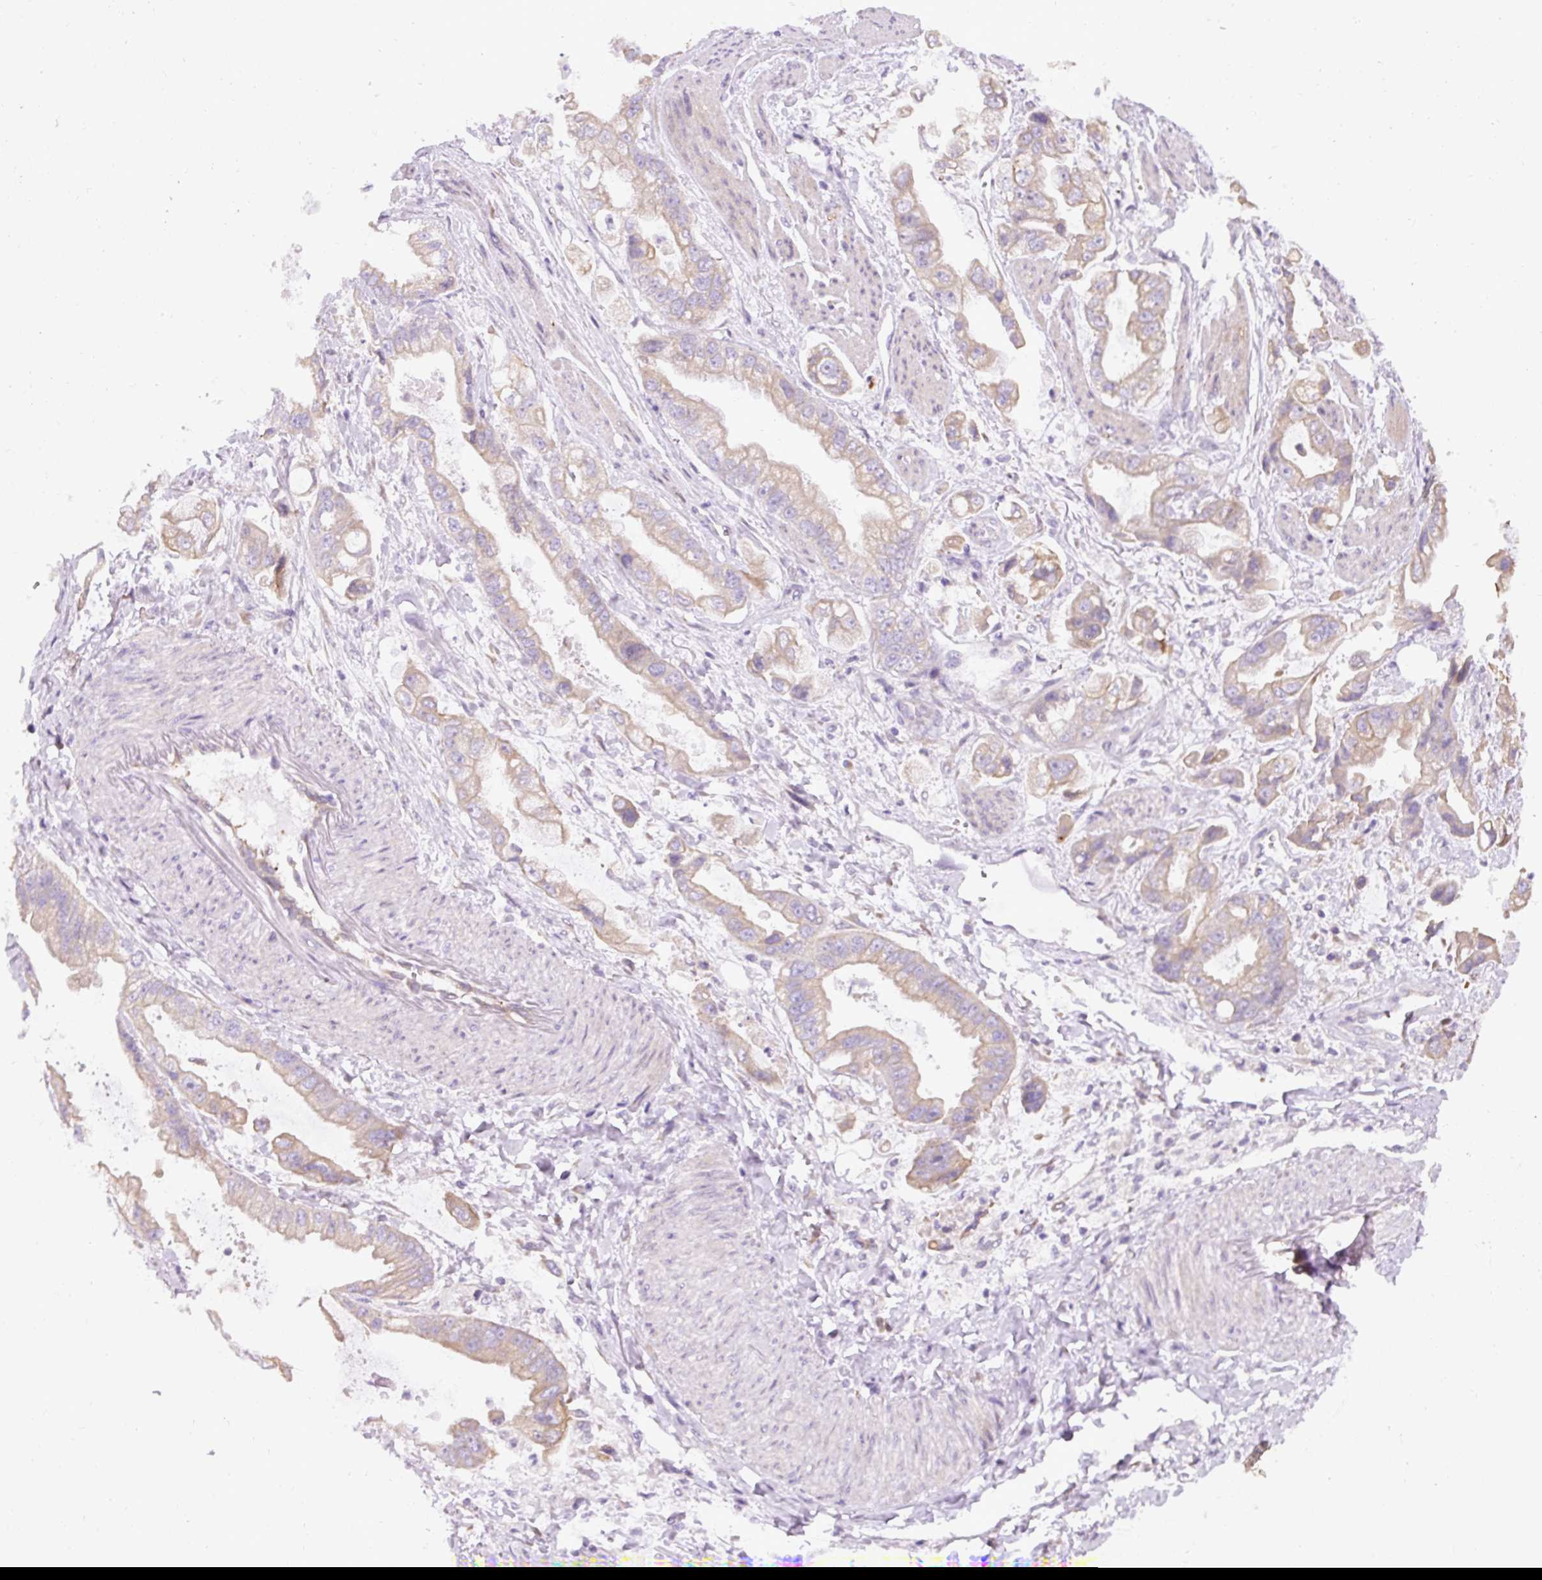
{"staining": {"intensity": "weak", "quantity": "25%-75%", "location": "cytoplasmic/membranous"}, "tissue": "stomach cancer", "cell_type": "Tumor cells", "image_type": "cancer", "snomed": [{"axis": "morphology", "description": "Adenocarcinoma, NOS"}, {"axis": "topography", "description": "Stomach"}], "caption": "Stomach cancer stained for a protein reveals weak cytoplasmic/membranous positivity in tumor cells.", "gene": "FAM149A", "patient": {"sex": "male", "age": 62}}